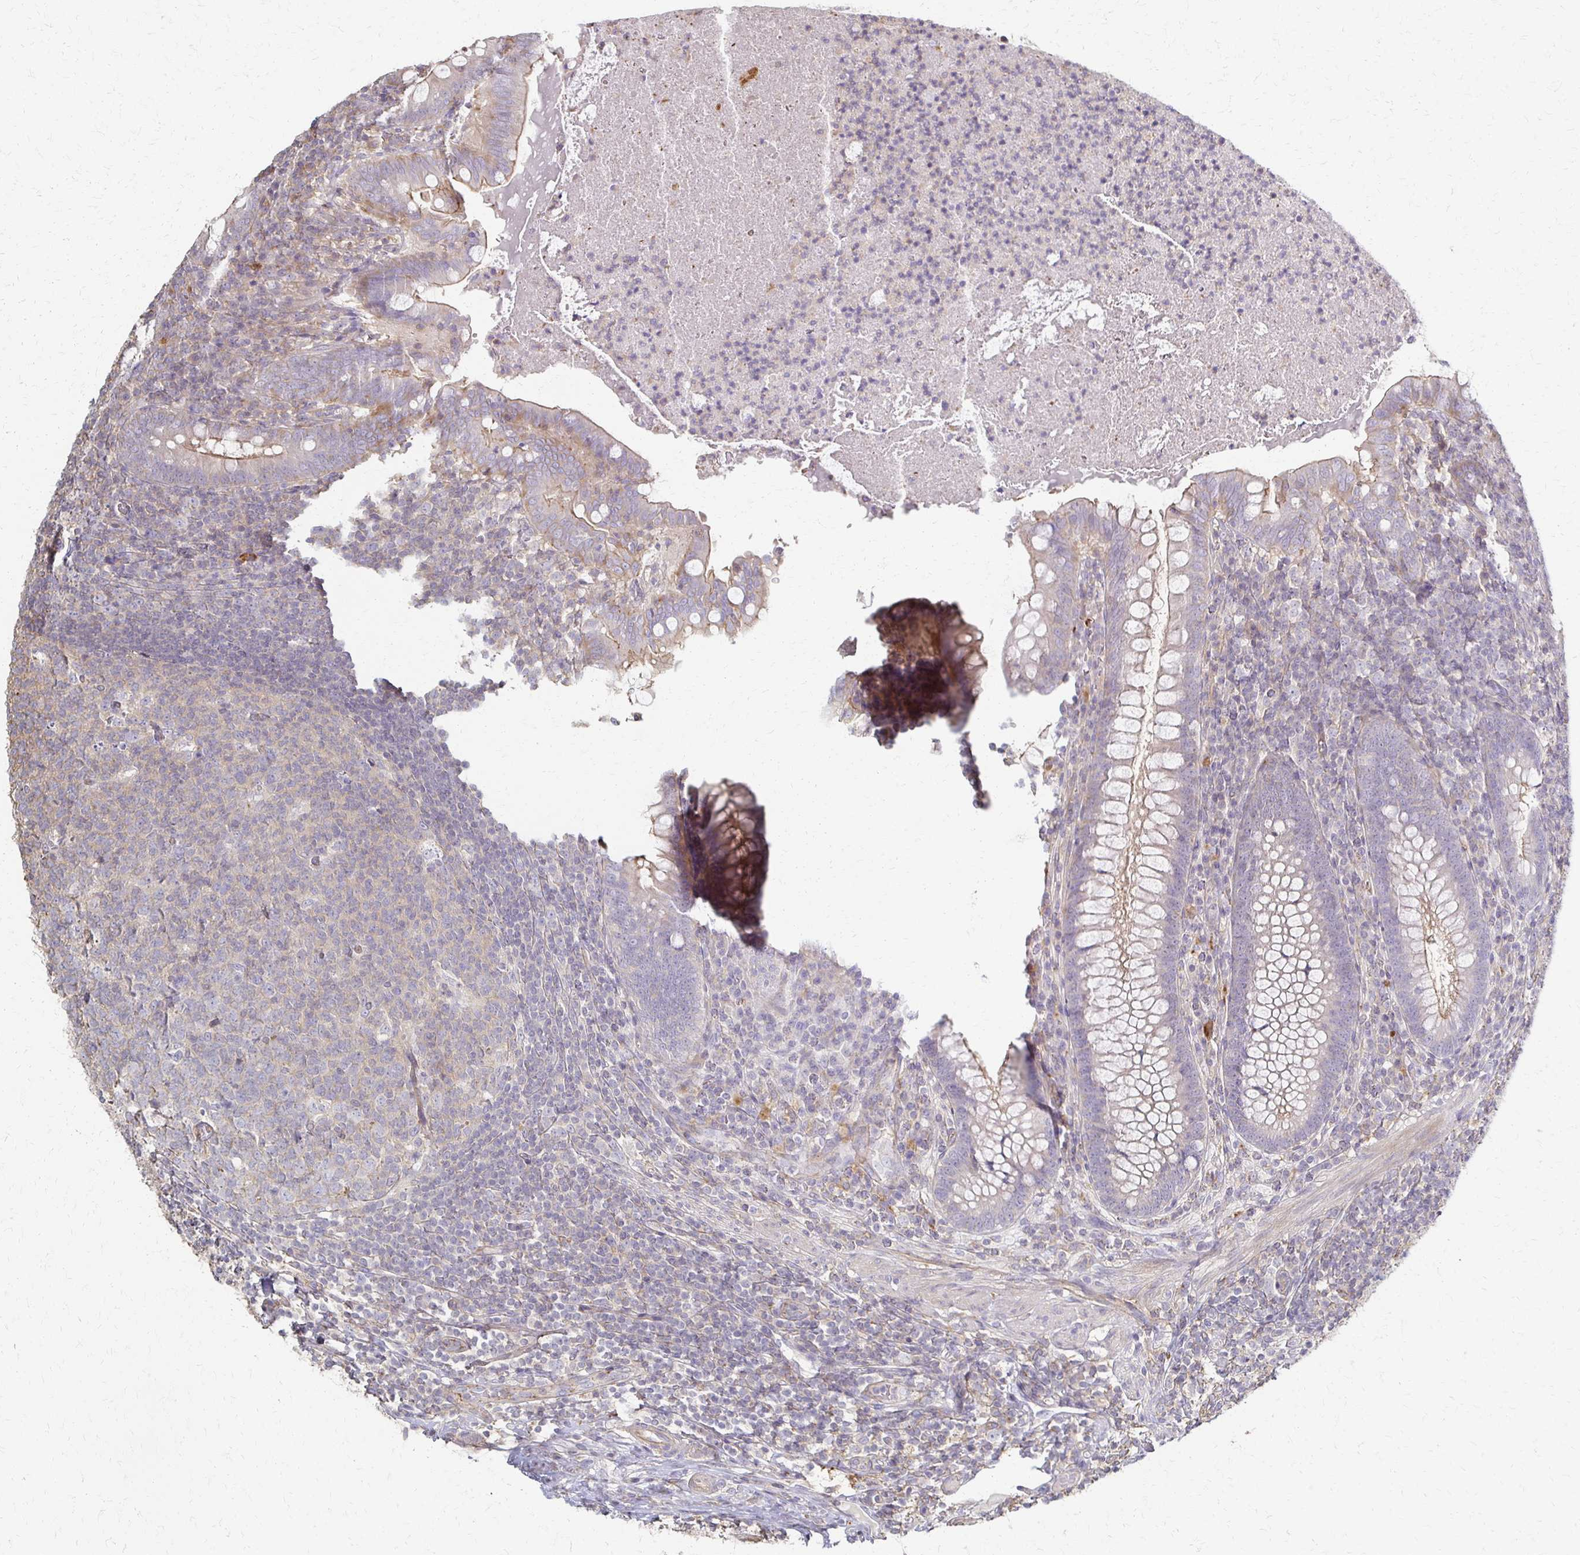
{"staining": {"intensity": "weak", "quantity": "<25%", "location": "cytoplasmic/membranous"}, "tissue": "appendix", "cell_type": "Glandular cells", "image_type": "normal", "snomed": [{"axis": "morphology", "description": "Normal tissue, NOS"}, {"axis": "topography", "description": "Appendix"}], "caption": "Glandular cells are negative for brown protein staining in benign appendix. (DAB (3,3'-diaminobenzidine) immunohistochemistry, high magnification).", "gene": "C1QTNF7", "patient": {"sex": "male", "age": 47}}